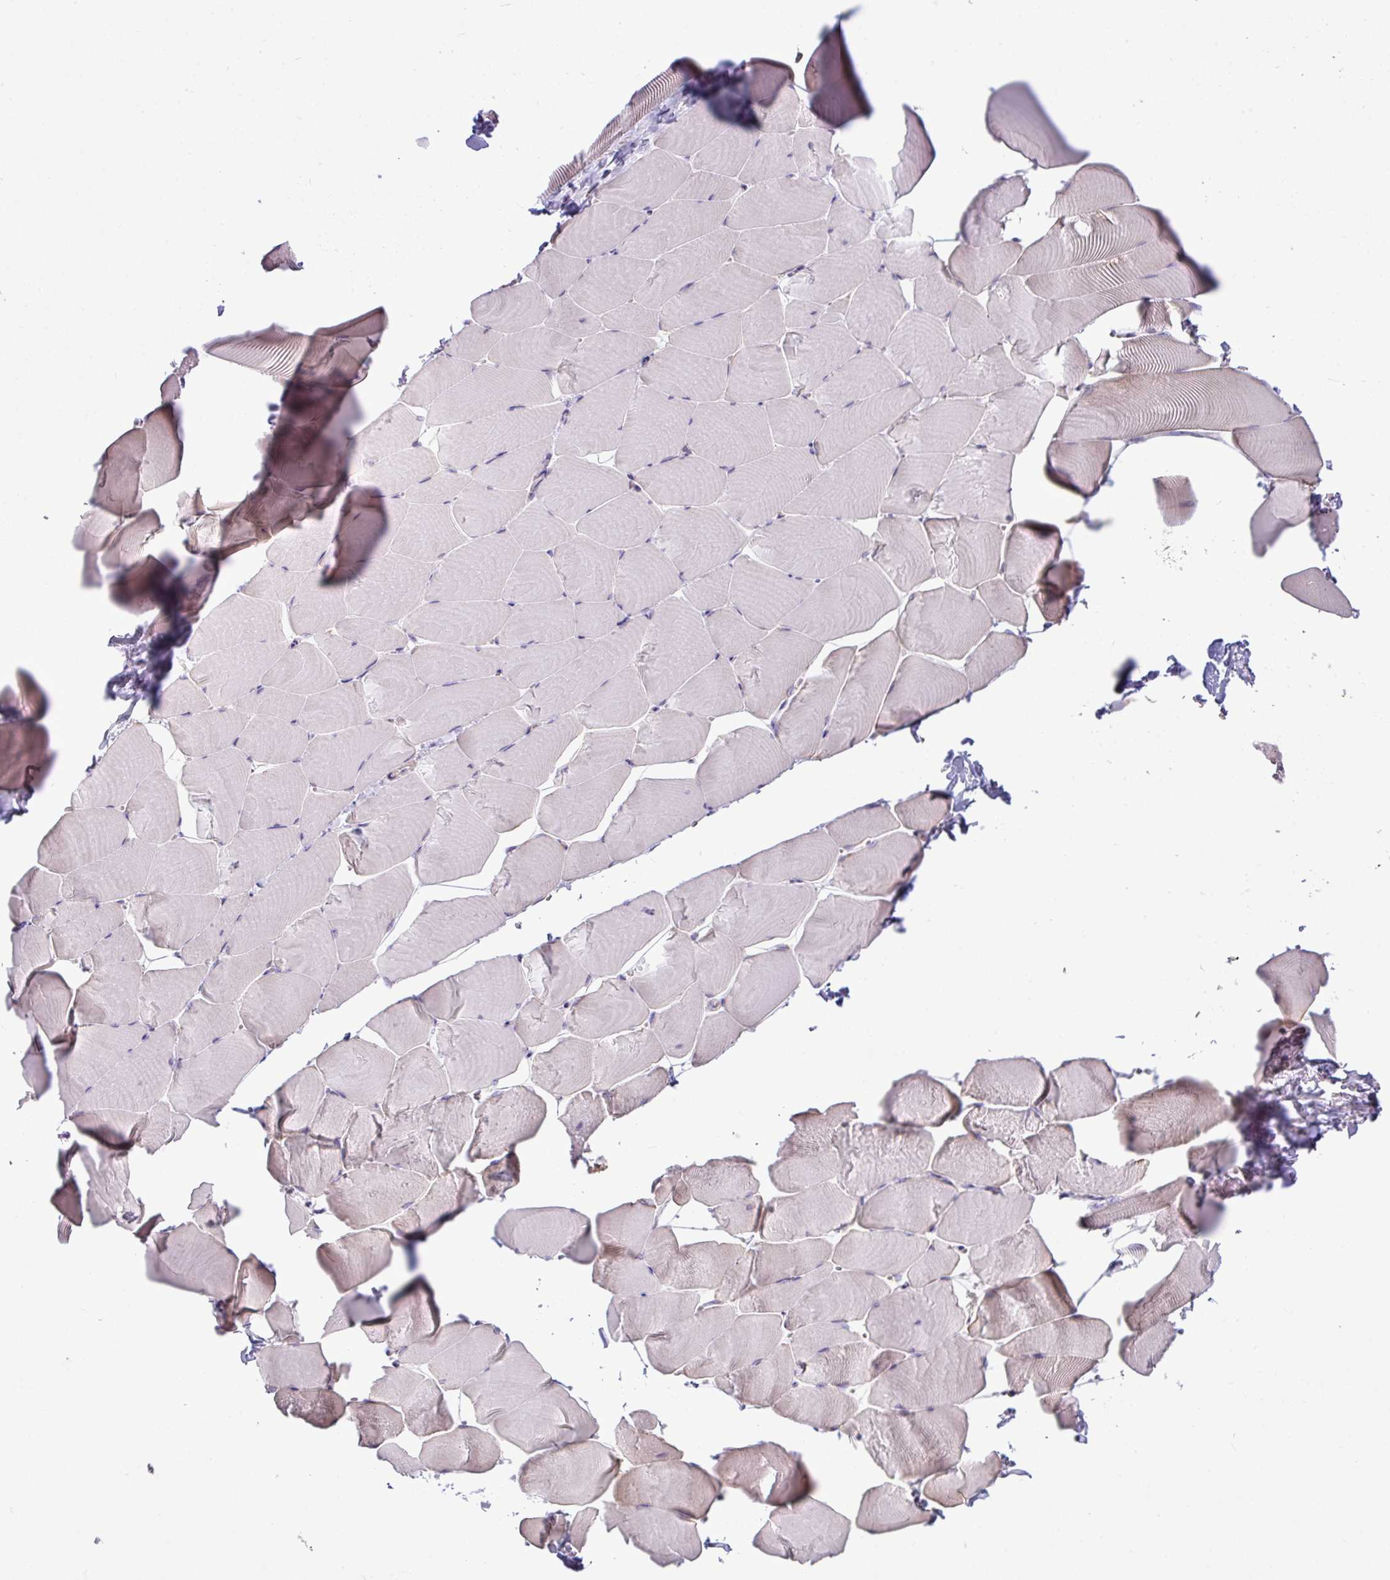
{"staining": {"intensity": "negative", "quantity": "none", "location": "none"}, "tissue": "skeletal muscle", "cell_type": "Myocytes", "image_type": "normal", "snomed": [{"axis": "morphology", "description": "Normal tissue, NOS"}, {"axis": "topography", "description": "Skeletal muscle"}], "caption": "DAB immunohistochemical staining of benign human skeletal muscle exhibits no significant staining in myocytes.", "gene": "IRGC", "patient": {"sex": "male", "age": 25}}